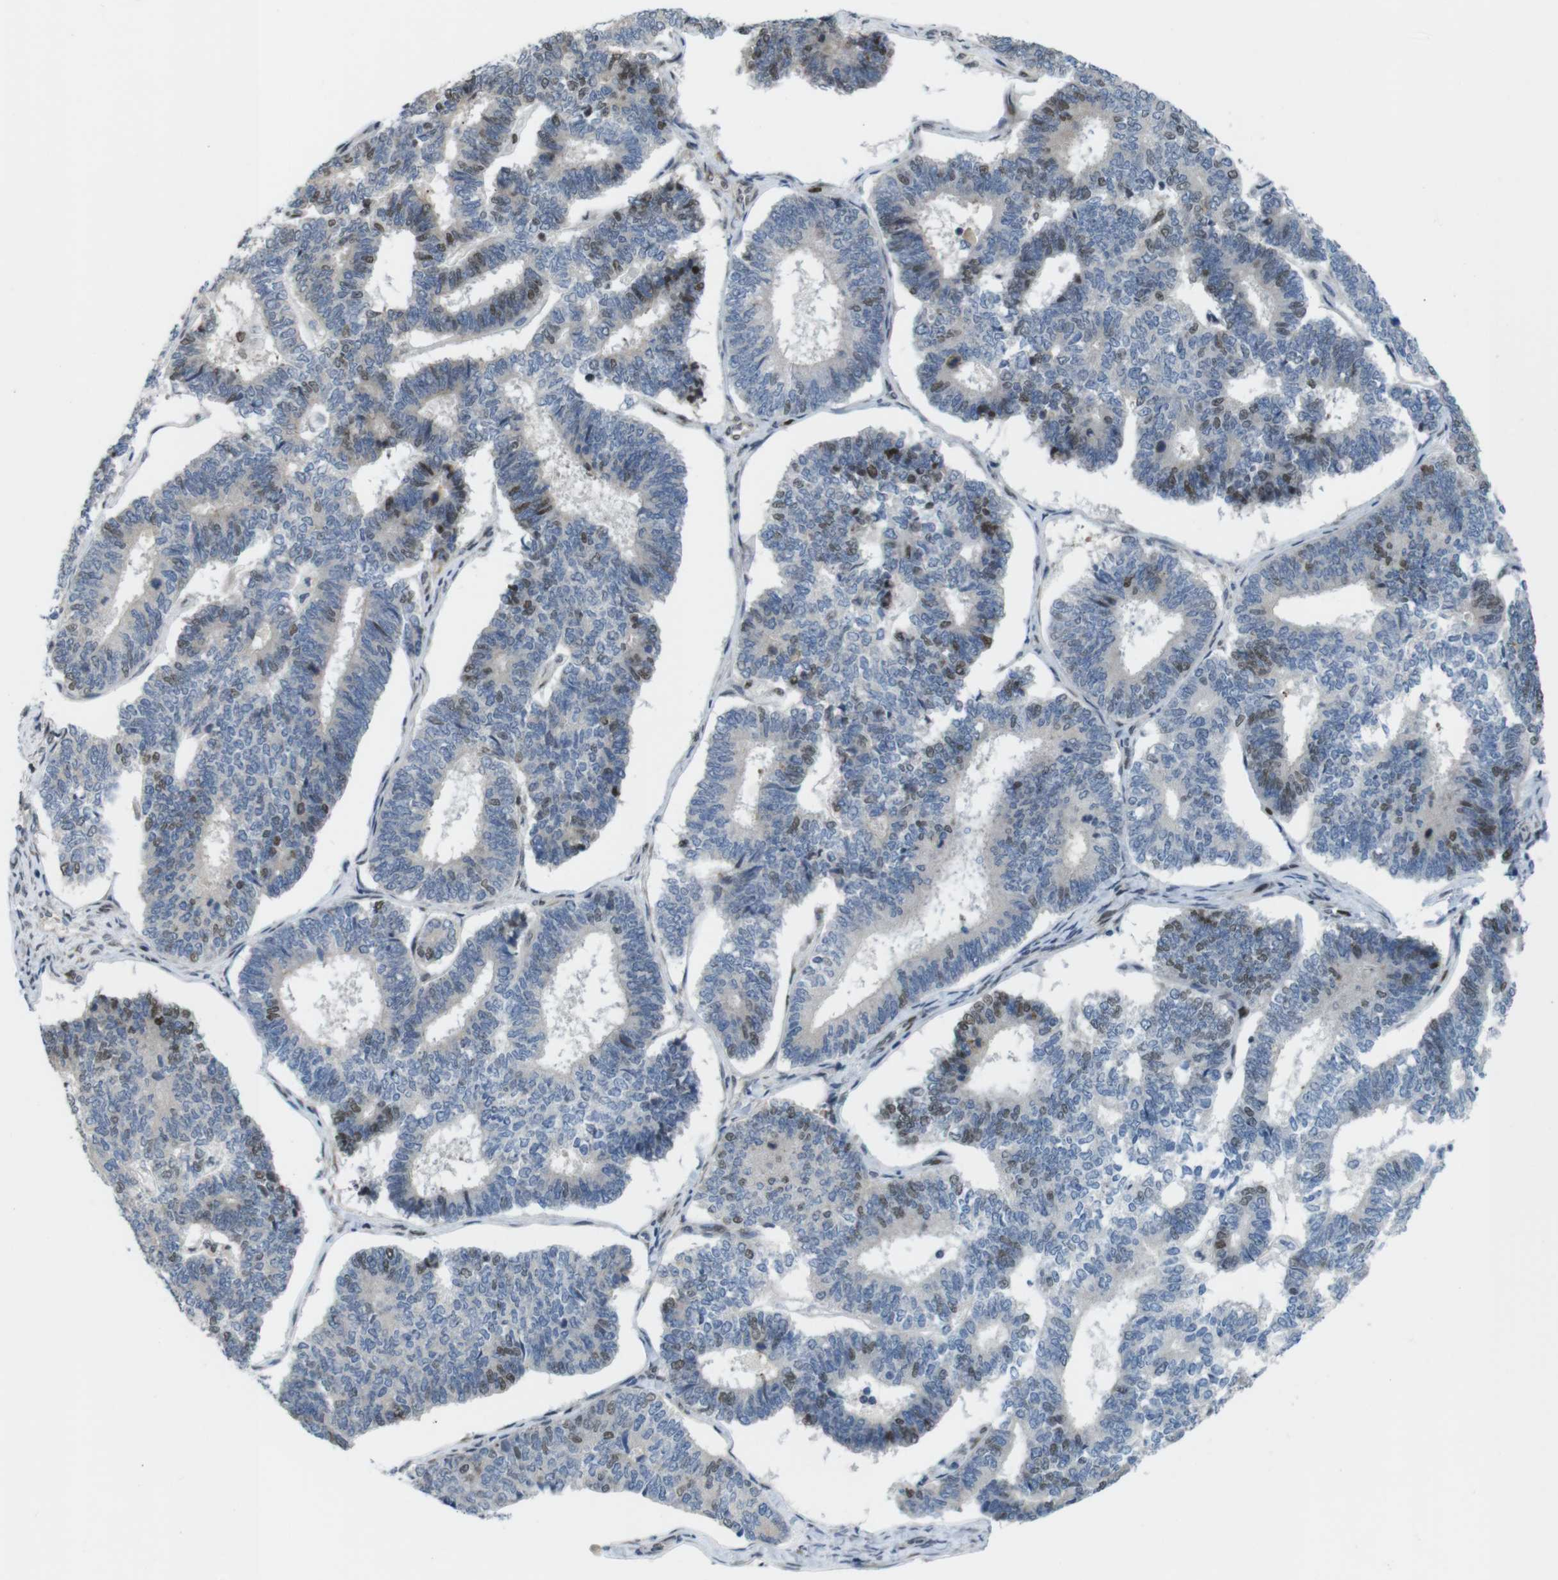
{"staining": {"intensity": "moderate", "quantity": "<25%", "location": "nuclear"}, "tissue": "endometrial cancer", "cell_type": "Tumor cells", "image_type": "cancer", "snomed": [{"axis": "morphology", "description": "Adenocarcinoma, NOS"}, {"axis": "topography", "description": "Endometrium"}], "caption": "Immunohistochemistry (IHC) (DAB (3,3'-diaminobenzidine)) staining of human endometrial adenocarcinoma displays moderate nuclear protein staining in about <25% of tumor cells.", "gene": "SMCO2", "patient": {"sex": "female", "age": 70}}